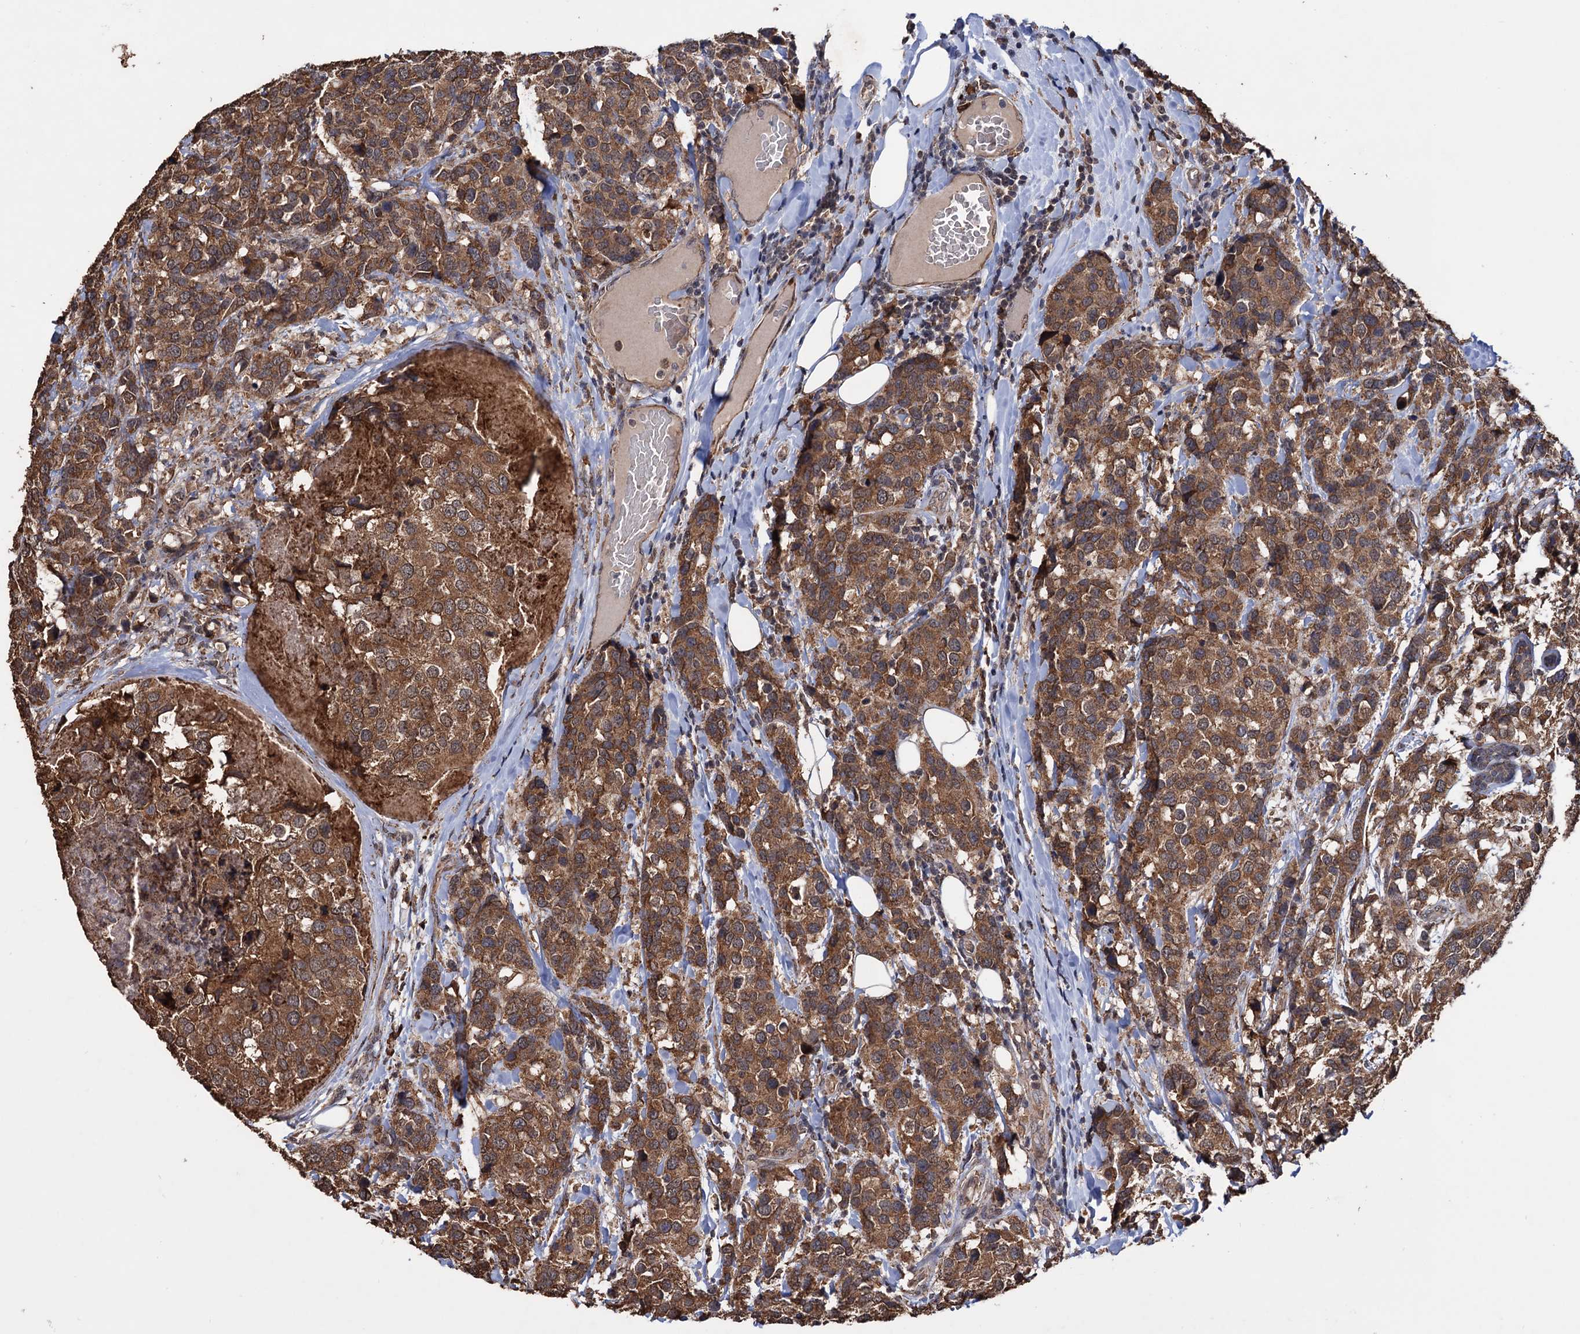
{"staining": {"intensity": "moderate", "quantity": ">75%", "location": "cytoplasmic/membranous"}, "tissue": "breast cancer", "cell_type": "Tumor cells", "image_type": "cancer", "snomed": [{"axis": "morphology", "description": "Lobular carcinoma"}, {"axis": "topography", "description": "Breast"}], "caption": "Moderate cytoplasmic/membranous positivity for a protein is identified in approximately >75% of tumor cells of lobular carcinoma (breast) using immunohistochemistry.", "gene": "TBC1D12", "patient": {"sex": "female", "age": 59}}